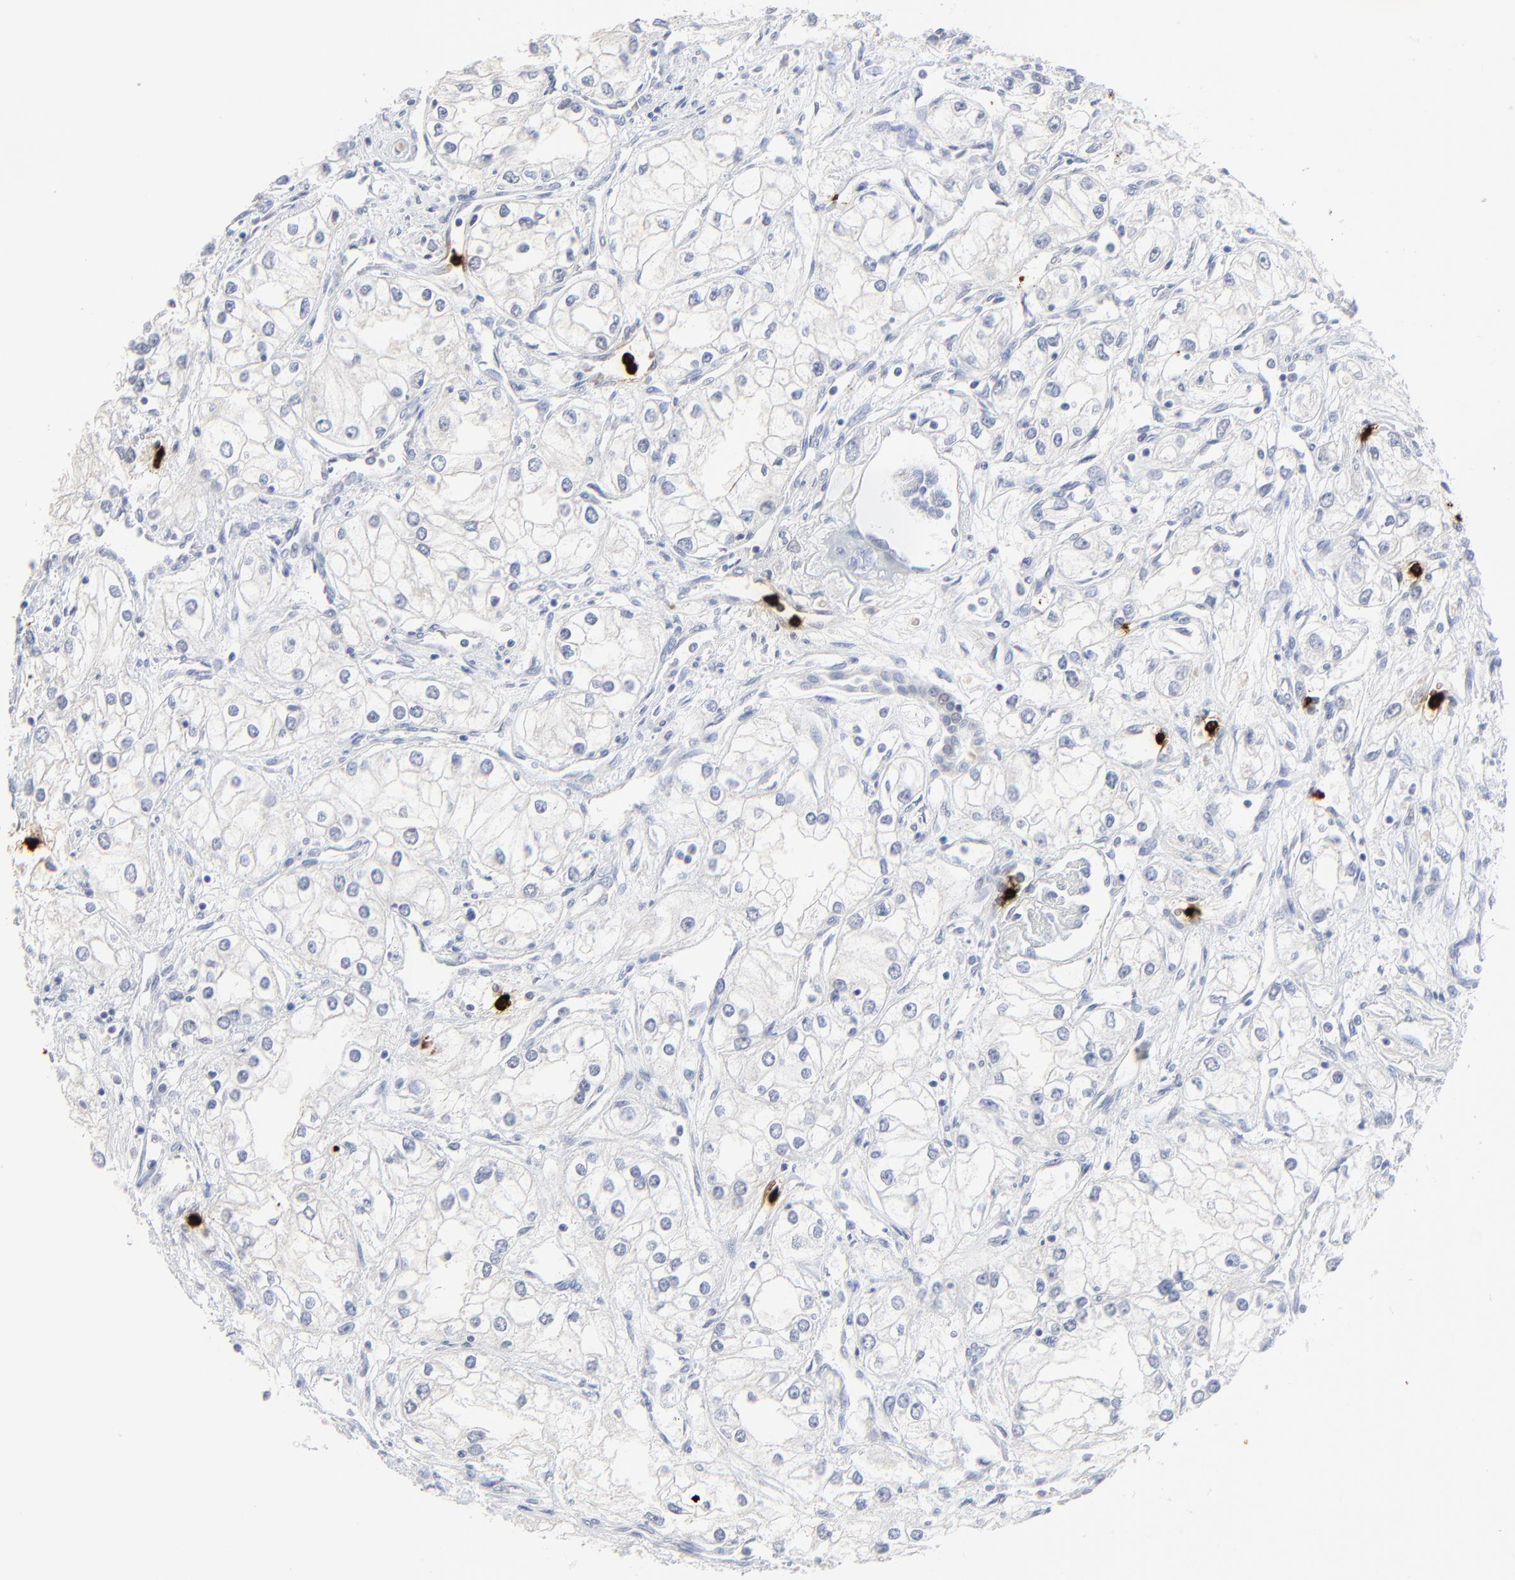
{"staining": {"intensity": "negative", "quantity": "none", "location": "none"}, "tissue": "renal cancer", "cell_type": "Tumor cells", "image_type": "cancer", "snomed": [{"axis": "morphology", "description": "Adenocarcinoma, NOS"}, {"axis": "topography", "description": "Kidney"}], "caption": "DAB (3,3'-diaminobenzidine) immunohistochemical staining of human renal cancer displays no significant expression in tumor cells. Nuclei are stained in blue.", "gene": "LCN2", "patient": {"sex": "male", "age": 57}}